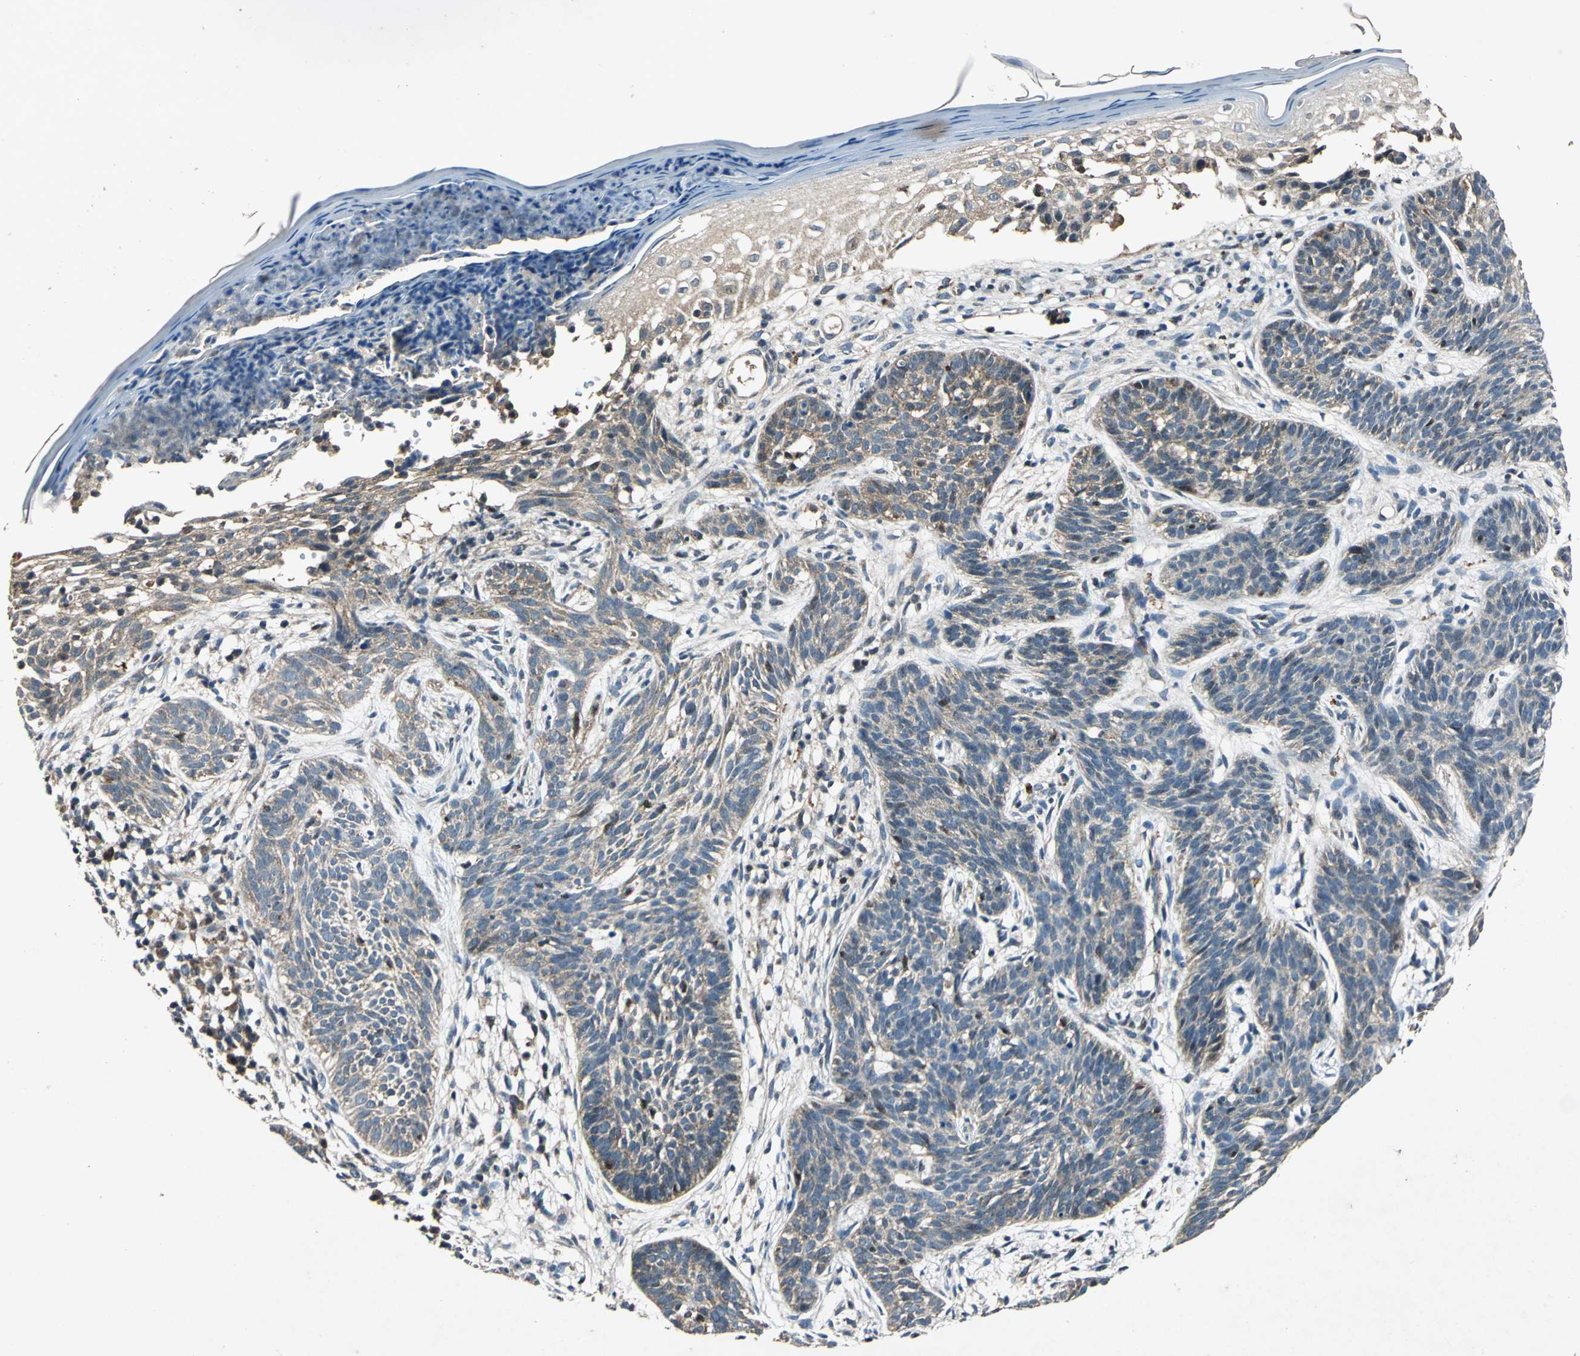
{"staining": {"intensity": "weak", "quantity": "25%-75%", "location": "cytoplasmic/membranous"}, "tissue": "skin cancer", "cell_type": "Tumor cells", "image_type": "cancer", "snomed": [{"axis": "morphology", "description": "Normal tissue, NOS"}, {"axis": "morphology", "description": "Basal cell carcinoma"}, {"axis": "topography", "description": "Skin"}], "caption": "A high-resolution photomicrograph shows immunohistochemistry (IHC) staining of basal cell carcinoma (skin), which demonstrates weak cytoplasmic/membranous staining in approximately 25%-75% of tumor cells. The protein is shown in brown color, while the nuclei are stained blue.", "gene": "AHSA1", "patient": {"sex": "female", "age": 69}}